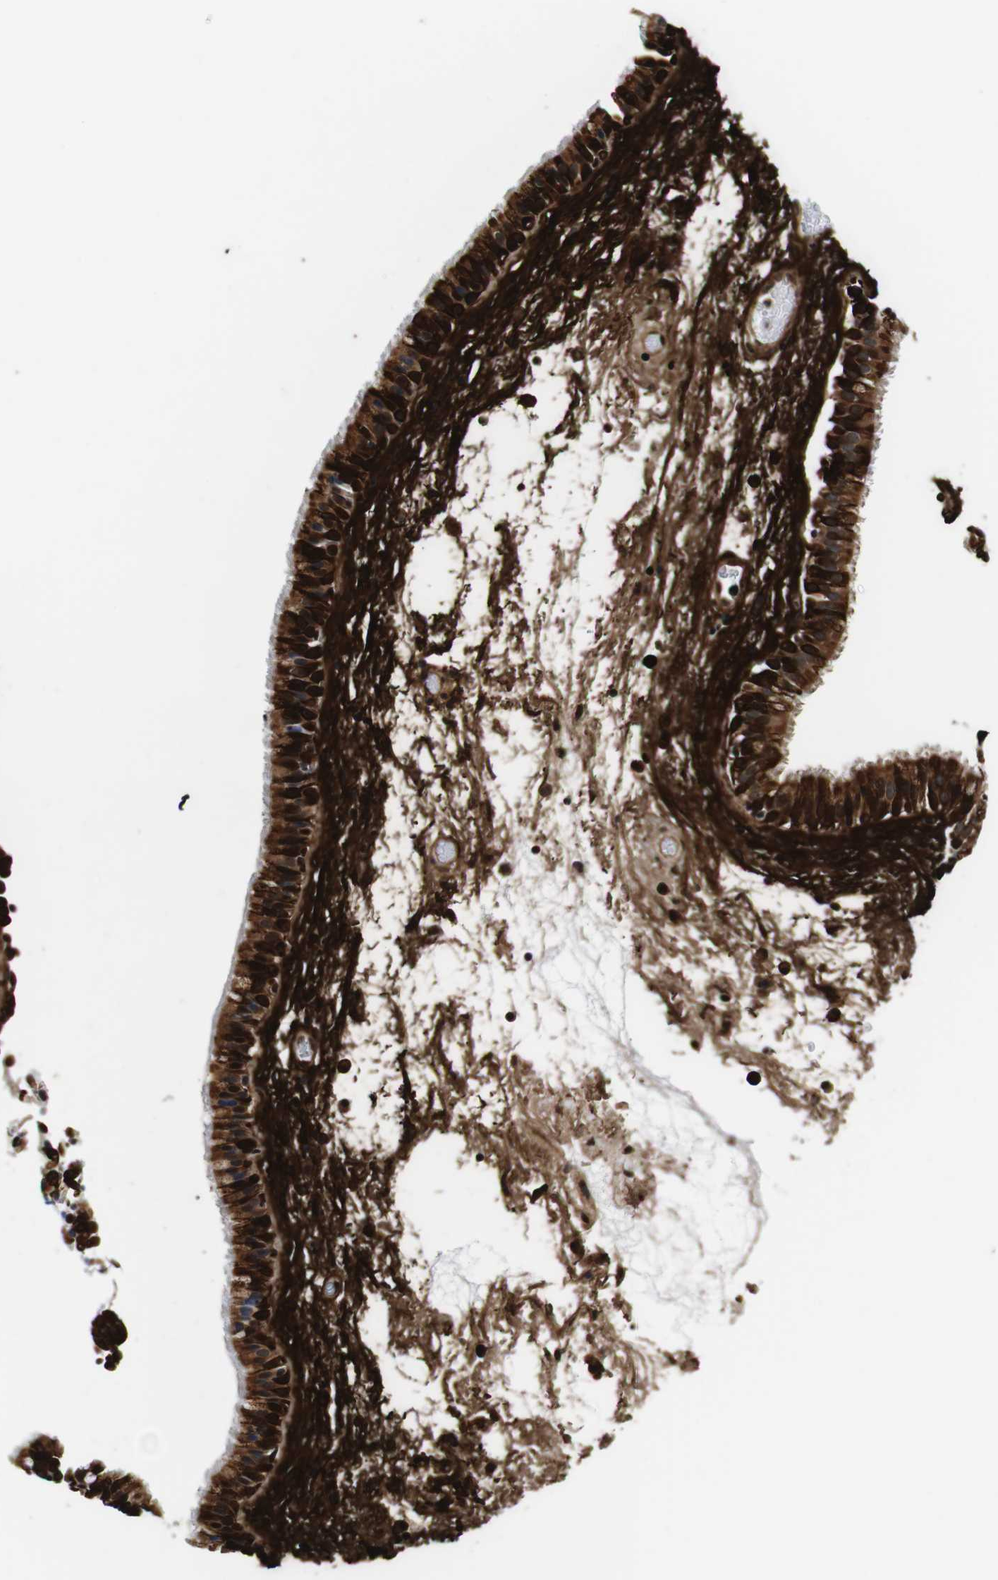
{"staining": {"intensity": "strong", "quantity": ">75%", "location": "cytoplasmic/membranous"}, "tissue": "nasopharynx", "cell_type": "Respiratory epithelial cells", "image_type": "normal", "snomed": [{"axis": "morphology", "description": "Normal tissue, NOS"}, {"axis": "morphology", "description": "Inflammation, NOS"}, {"axis": "topography", "description": "Nasopharynx"}], "caption": "The histopathology image exhibits staining of benign nasopharynx, revealing strong cytoplasmic/membranous protein expression (brown color) within respiratory epithelial cells.", "gene": "LRP4", "patient": {"sex": "male", "age": 48}}